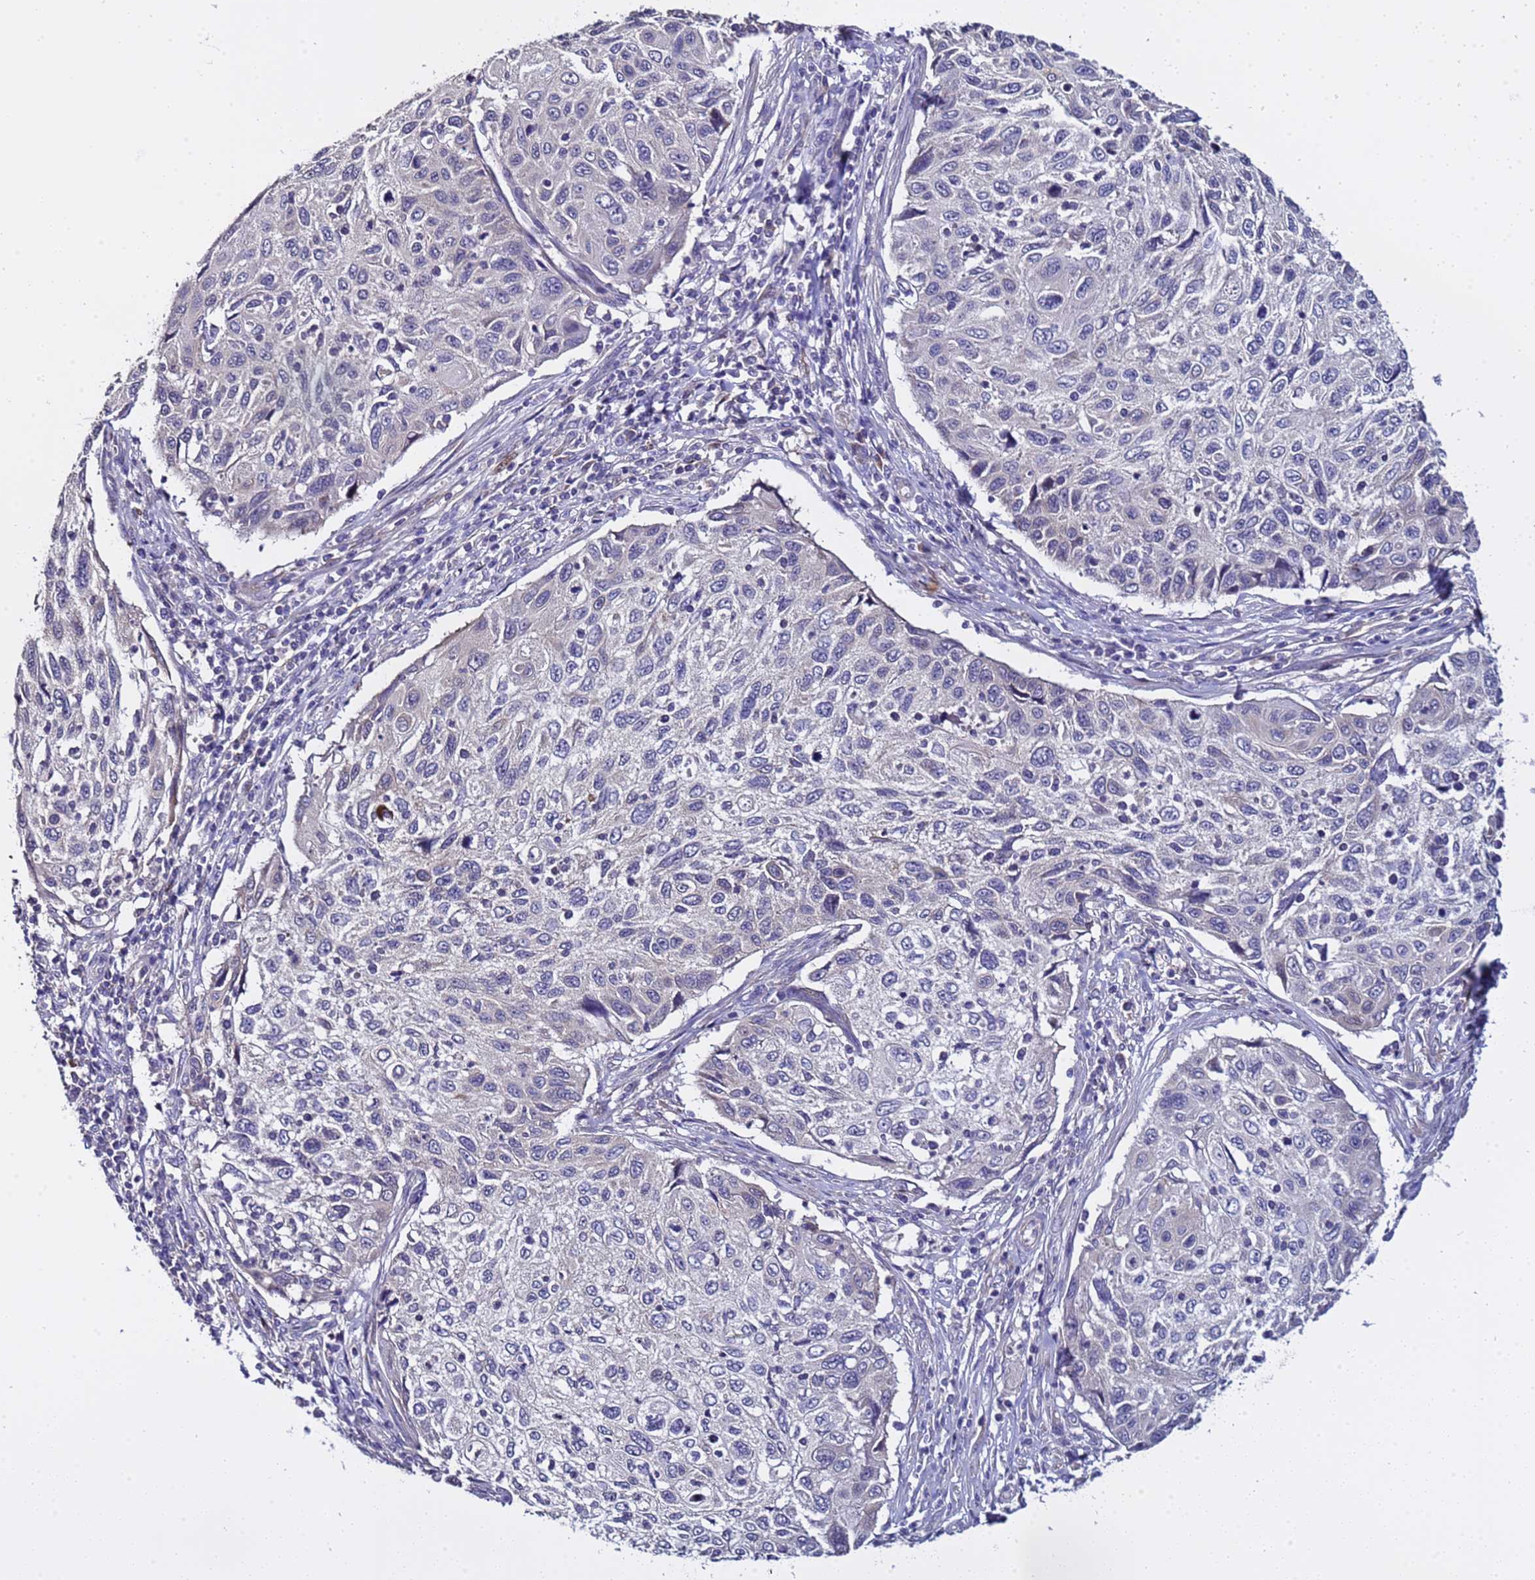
{"staining": {"intensity": "negative", "quantity": "none", "location": "none"}, "tissue": "cervical cancer", "cell_type": "Tumor cells", "image_type": "cancer", "snomed": [{"axis": "morphology", "description": "Squamous cell carcinoma, NOS"}, {"axis": "topography", "description": "Cervix"}], "caption": "A photomicrograph of human cervical squamous cell carcinoma is negative for staining in tumor cells.", "gene": "ELMOD2", "patient": {"sex": "female", "age": 70}}